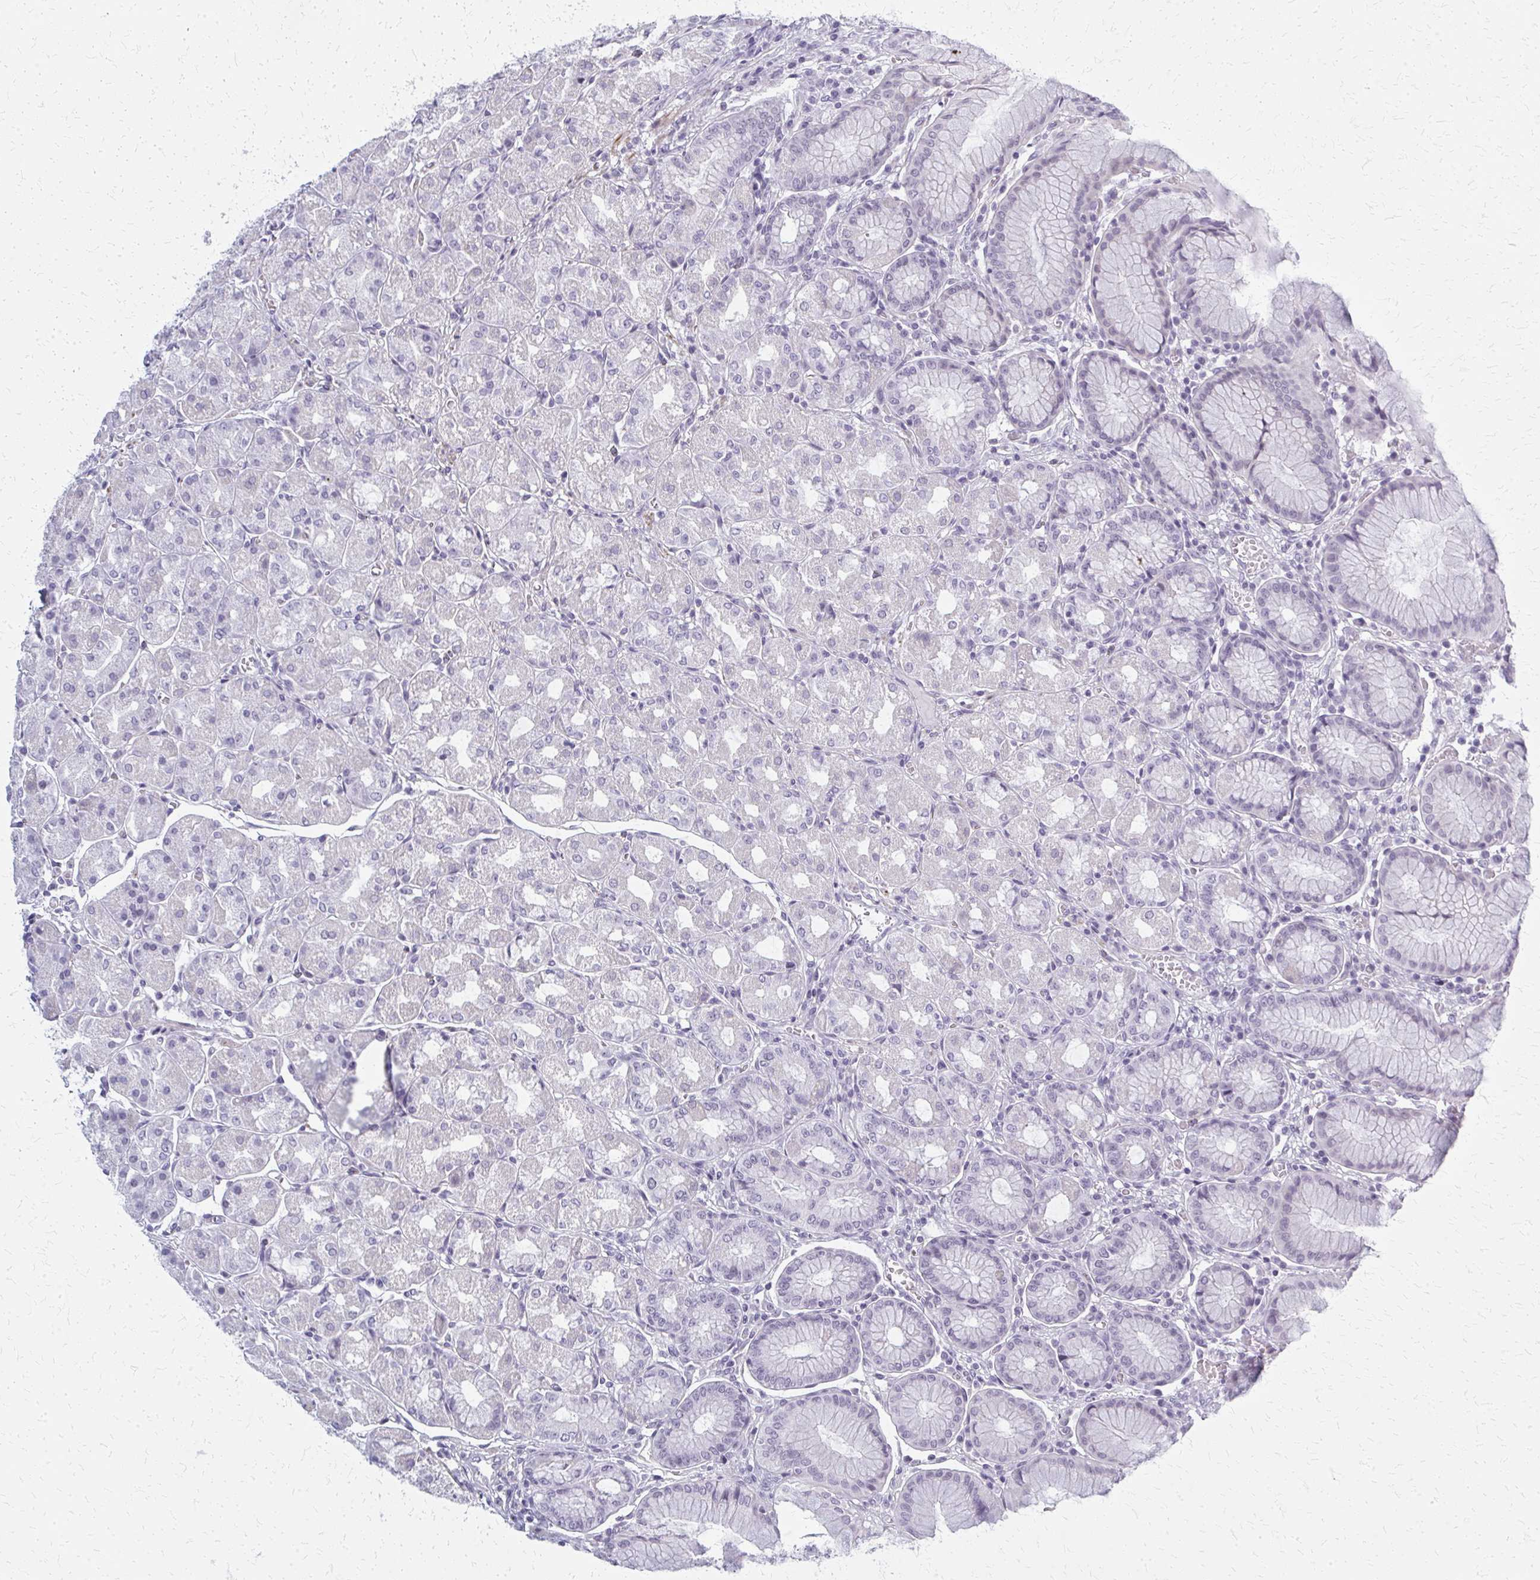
{"staining": {"intensity": "negative", "quantity": "none", "location": "none"}, "tissue": "stomach", "cell_type": "Glandular cells", "image_type": "normal", "snomed": [{"axis": "morphology", "description": "Normal tissue, NOS"}, {"axis": "topography", "description": "Stomach"}], "caption": "This is an IHC micrograph of normal stomach. There is no positivity in glandular cells.", "gene": "CASQ2", "patient": {"sex": "male", "age": 55}}